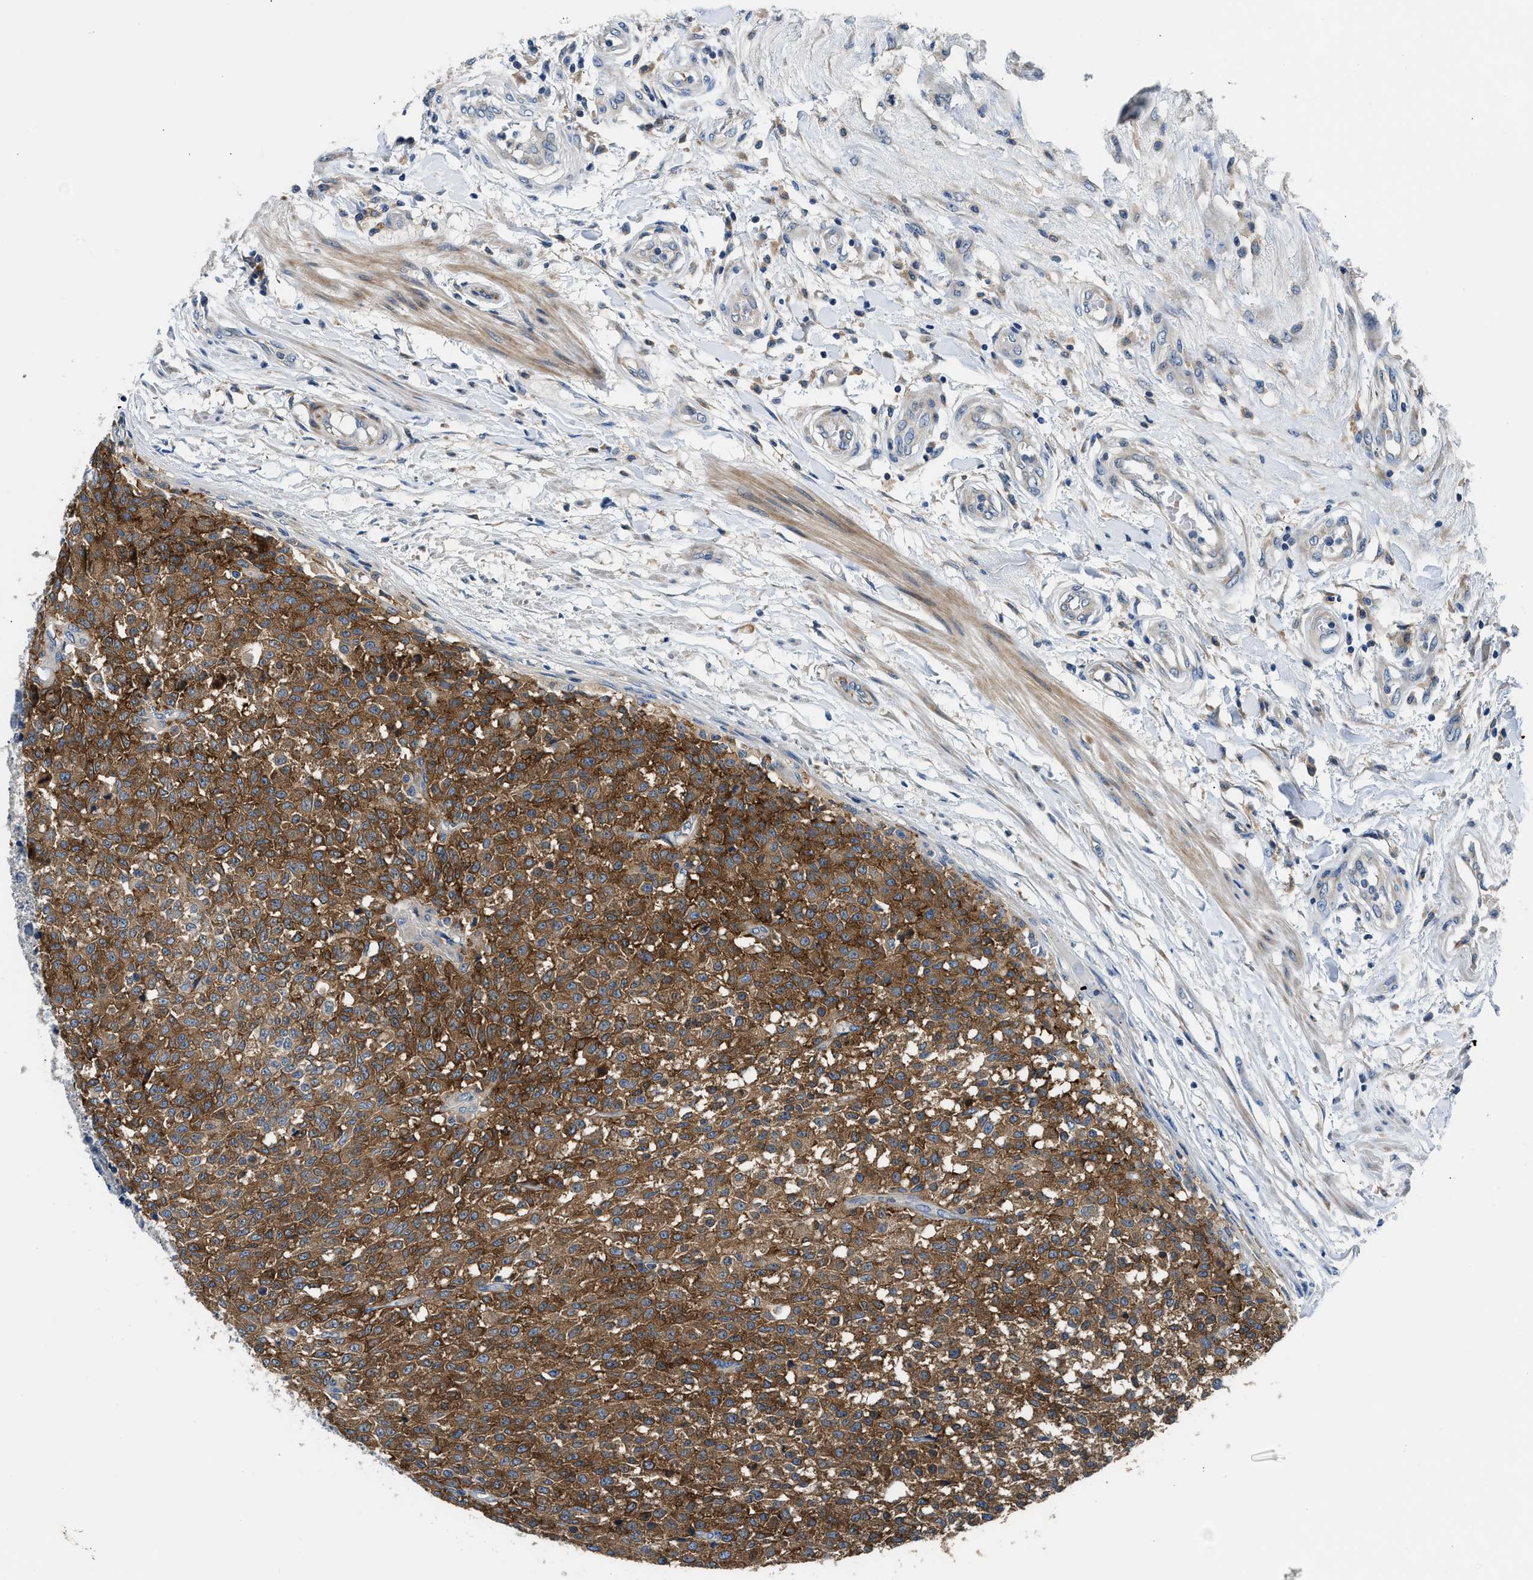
{"staining": {"intensity": "strong", "quantity": ">75%", "location": "cytoplasmic/membranous"}, "tissue": "testis cancer", "cell_type": "Tumor cells", "image_type": "cancer", "snomed": [{"axis": "morphology", "description": "Seminoma, NOS"}, {"axis": "topography", "description": "Testis"}], "caption": "Strong cytoplasmic/membranous positivity is seen in about >75% of tumor cells in seminoma (testis).", "gene": "LPIN2", "patient": {"sex": "male", "age": 59}}